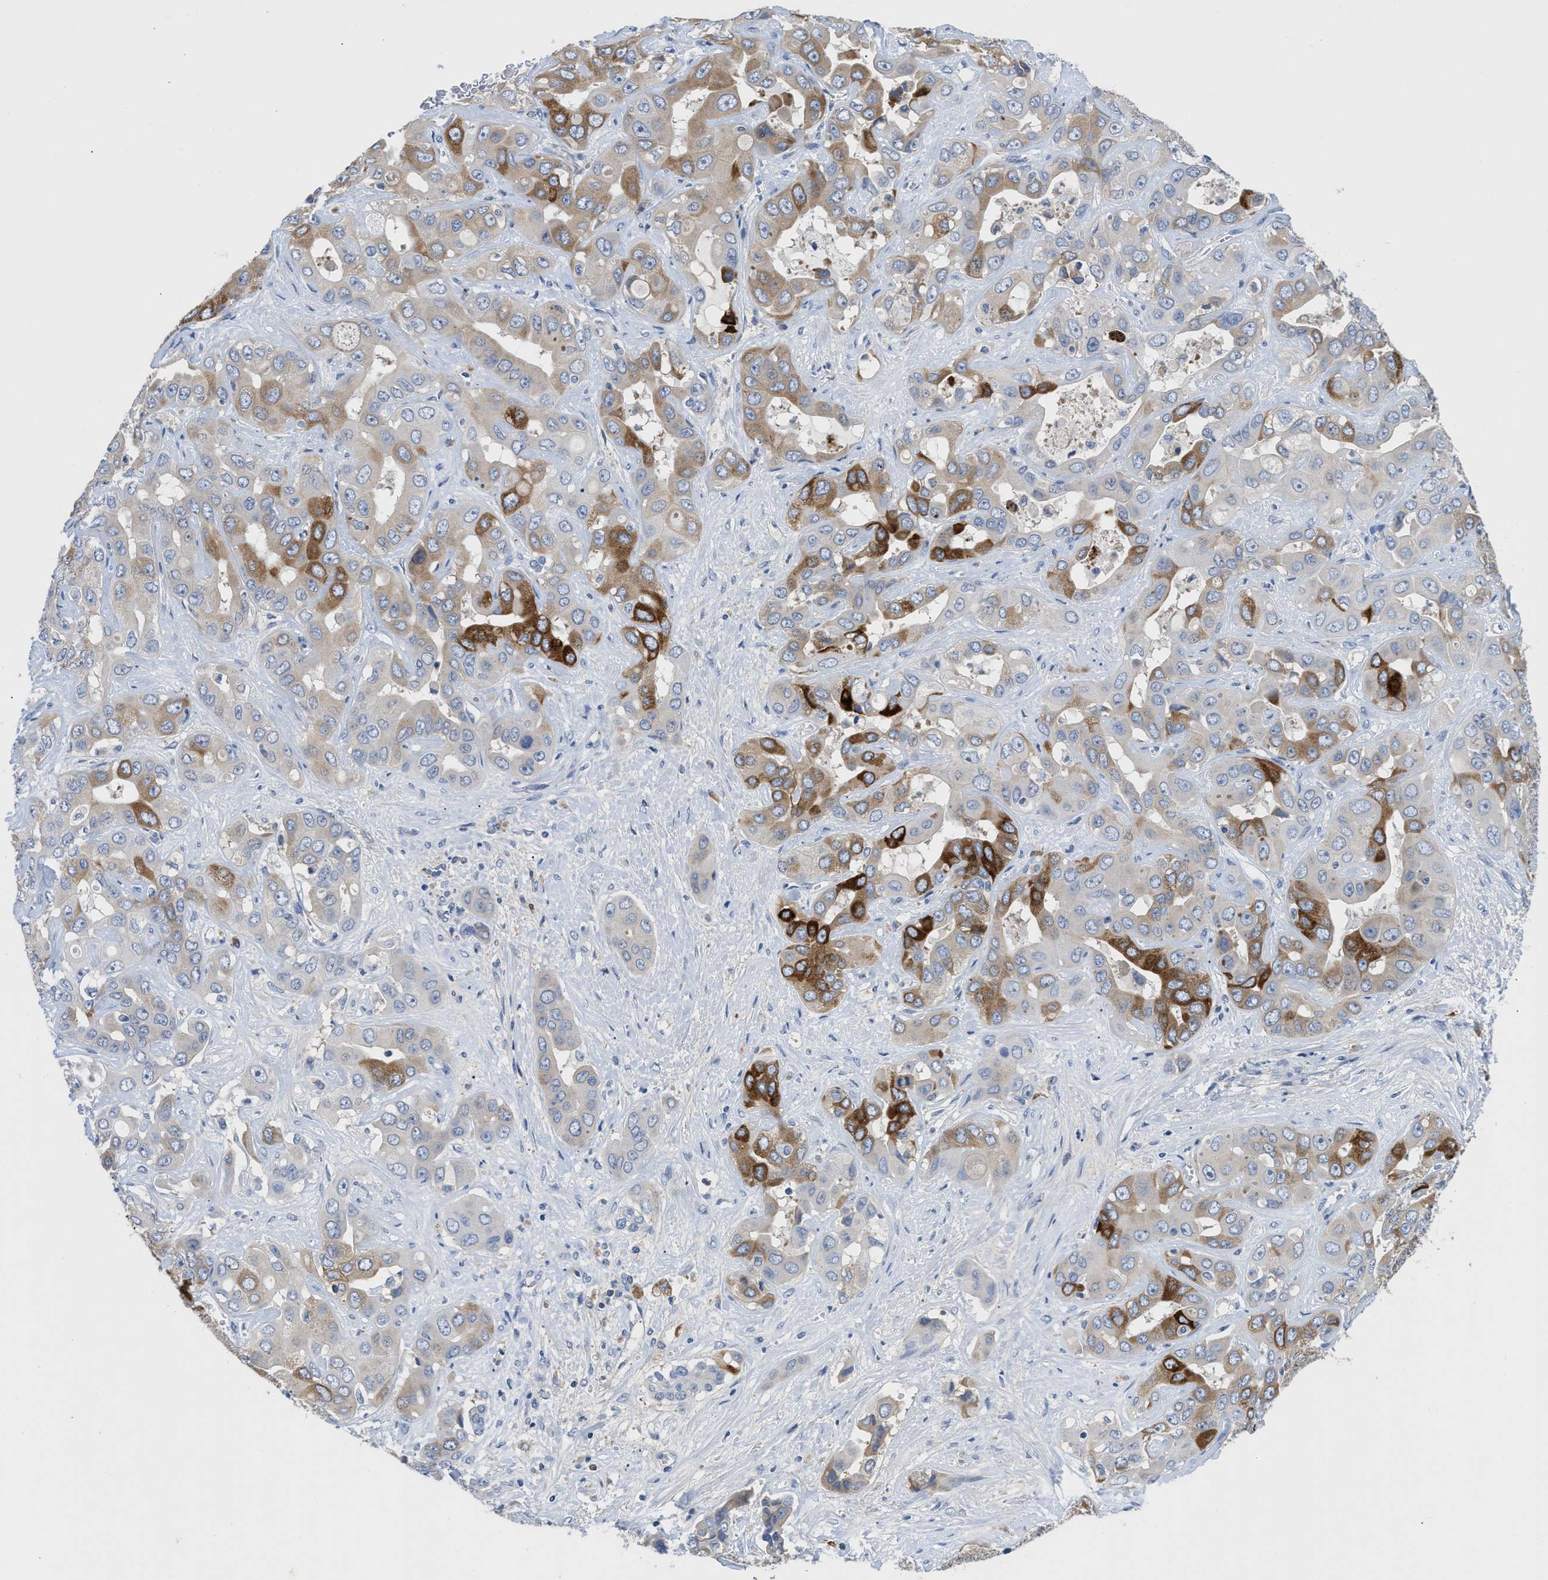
{"staining": {"intensity": "strong", "quantity": "<25%", "location": "cytoplasmic/membranous"}, "tissue": "liver cancer", "cell_type": "Tumor cells", "image_type": "cancer", "snomed": [{"axis": "morphology", "description": "Cholangiocarcinoma"}, {"axis": "topography", "description": "Liver"}], "caption": "A micrograph of liver cholangiocarcinoma stained for a protein shows strong cytoplasmic/membranous brown staining in tumor cells. (DAB (3,3'-diaminobenzidine) IHC with brightfield microscopy, high magnification).", "gene": "OR9K2", "patient": {"sex": "female", "age": 52}}